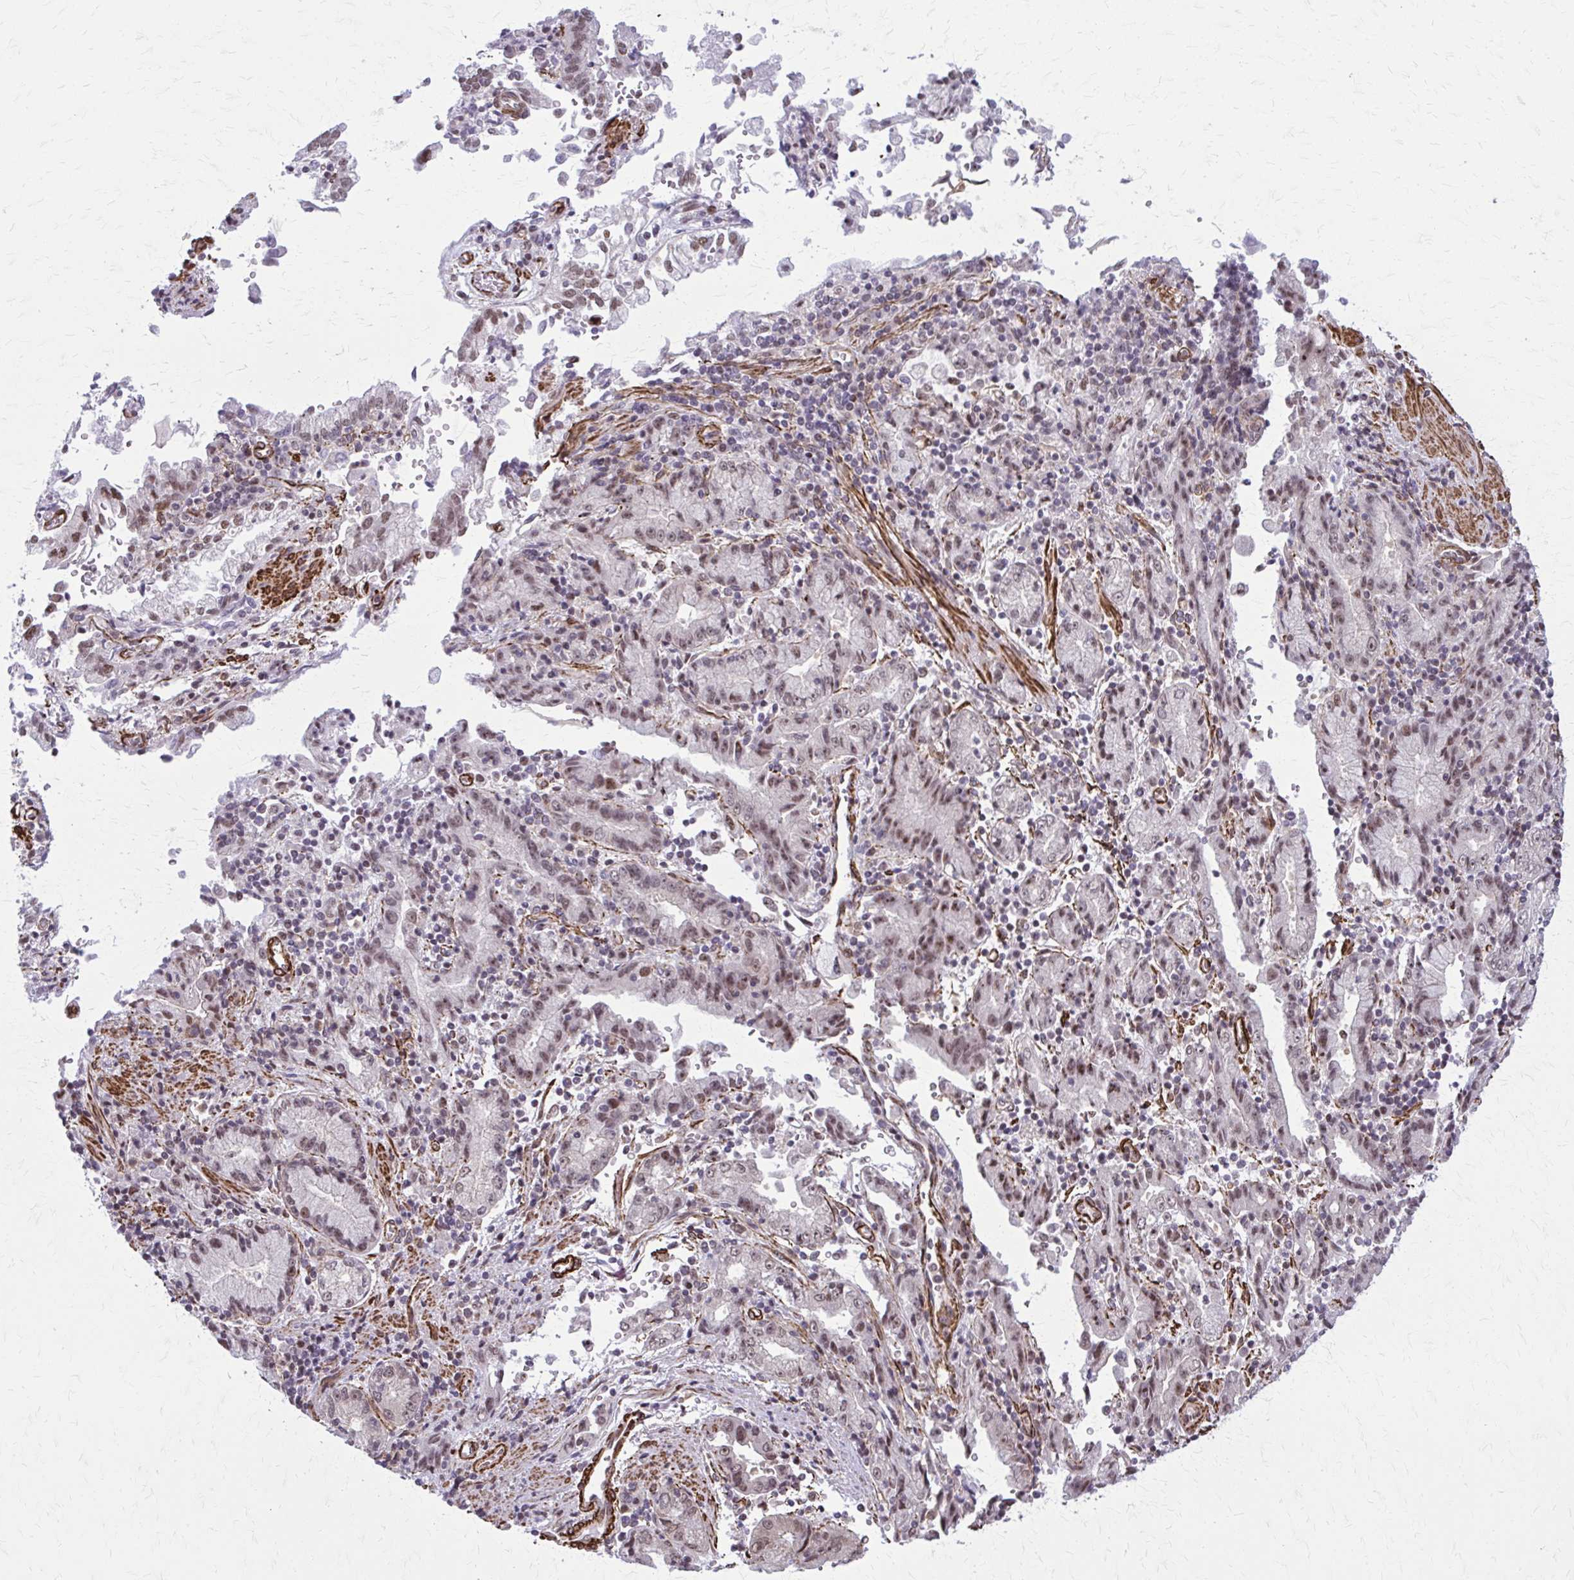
{"staining": {"intensity": "moderate", "quantity": ">75%", "location": "nuclear"}, "tissue": "stomach cancer", "cell_type": "Tumor cells", "image_type": "cancer", "snomed": [{"axis": "morphology", "description": "Adenocarcinoma, NOS"}, {"axis": "topography", "description": "Stomach"}], "caption": "Protein expression analysis of human stomach adenocarcinoma reveals moderate nuclear staining in approximately >75% of tumor cells.", "gene": "NRBF2", "patient": {"sex": "male", "age": 62}}